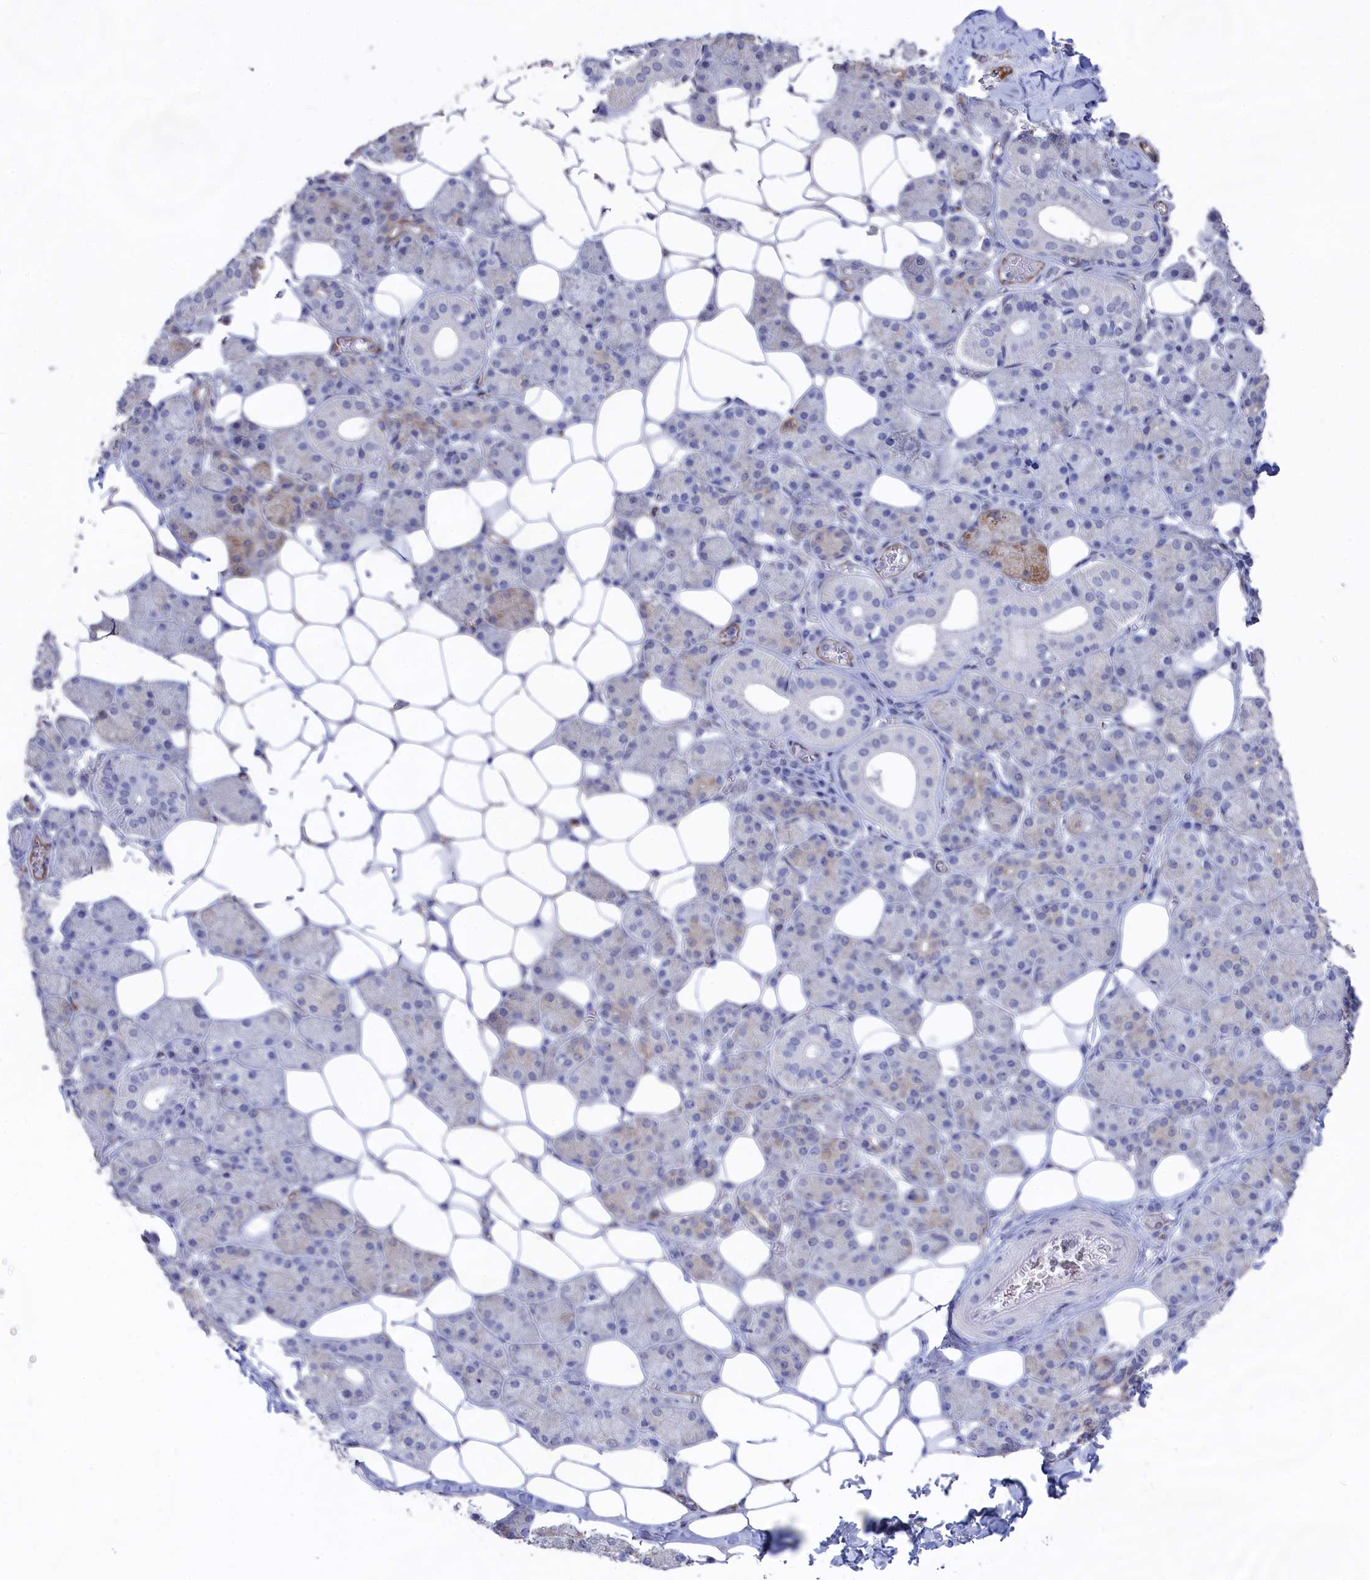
{"staining": {"intensity": "moderate", "quantity": "<25%", "location": "cytoplasmic/membranous"}, "tissue": "salivary gland", "cell_type": "Glandular cells", "image_type": "normal", "snomed": [{"axis": "morphology", "description": "Normal tissue, NOS"}, {"axis": "topography", "description": "Salivary gland"}], "caption": "Glandular cells display low levels of moderate cytoplasmic/membranous expression in about <25% of cells in benign human salivary gland. (Stains: DAB in brown, nuclei in blue, Microscopy: brightfield microscopy at high magnification).", "gene": "SEMG2", "patient": {"sex": "female", "age": 33}}